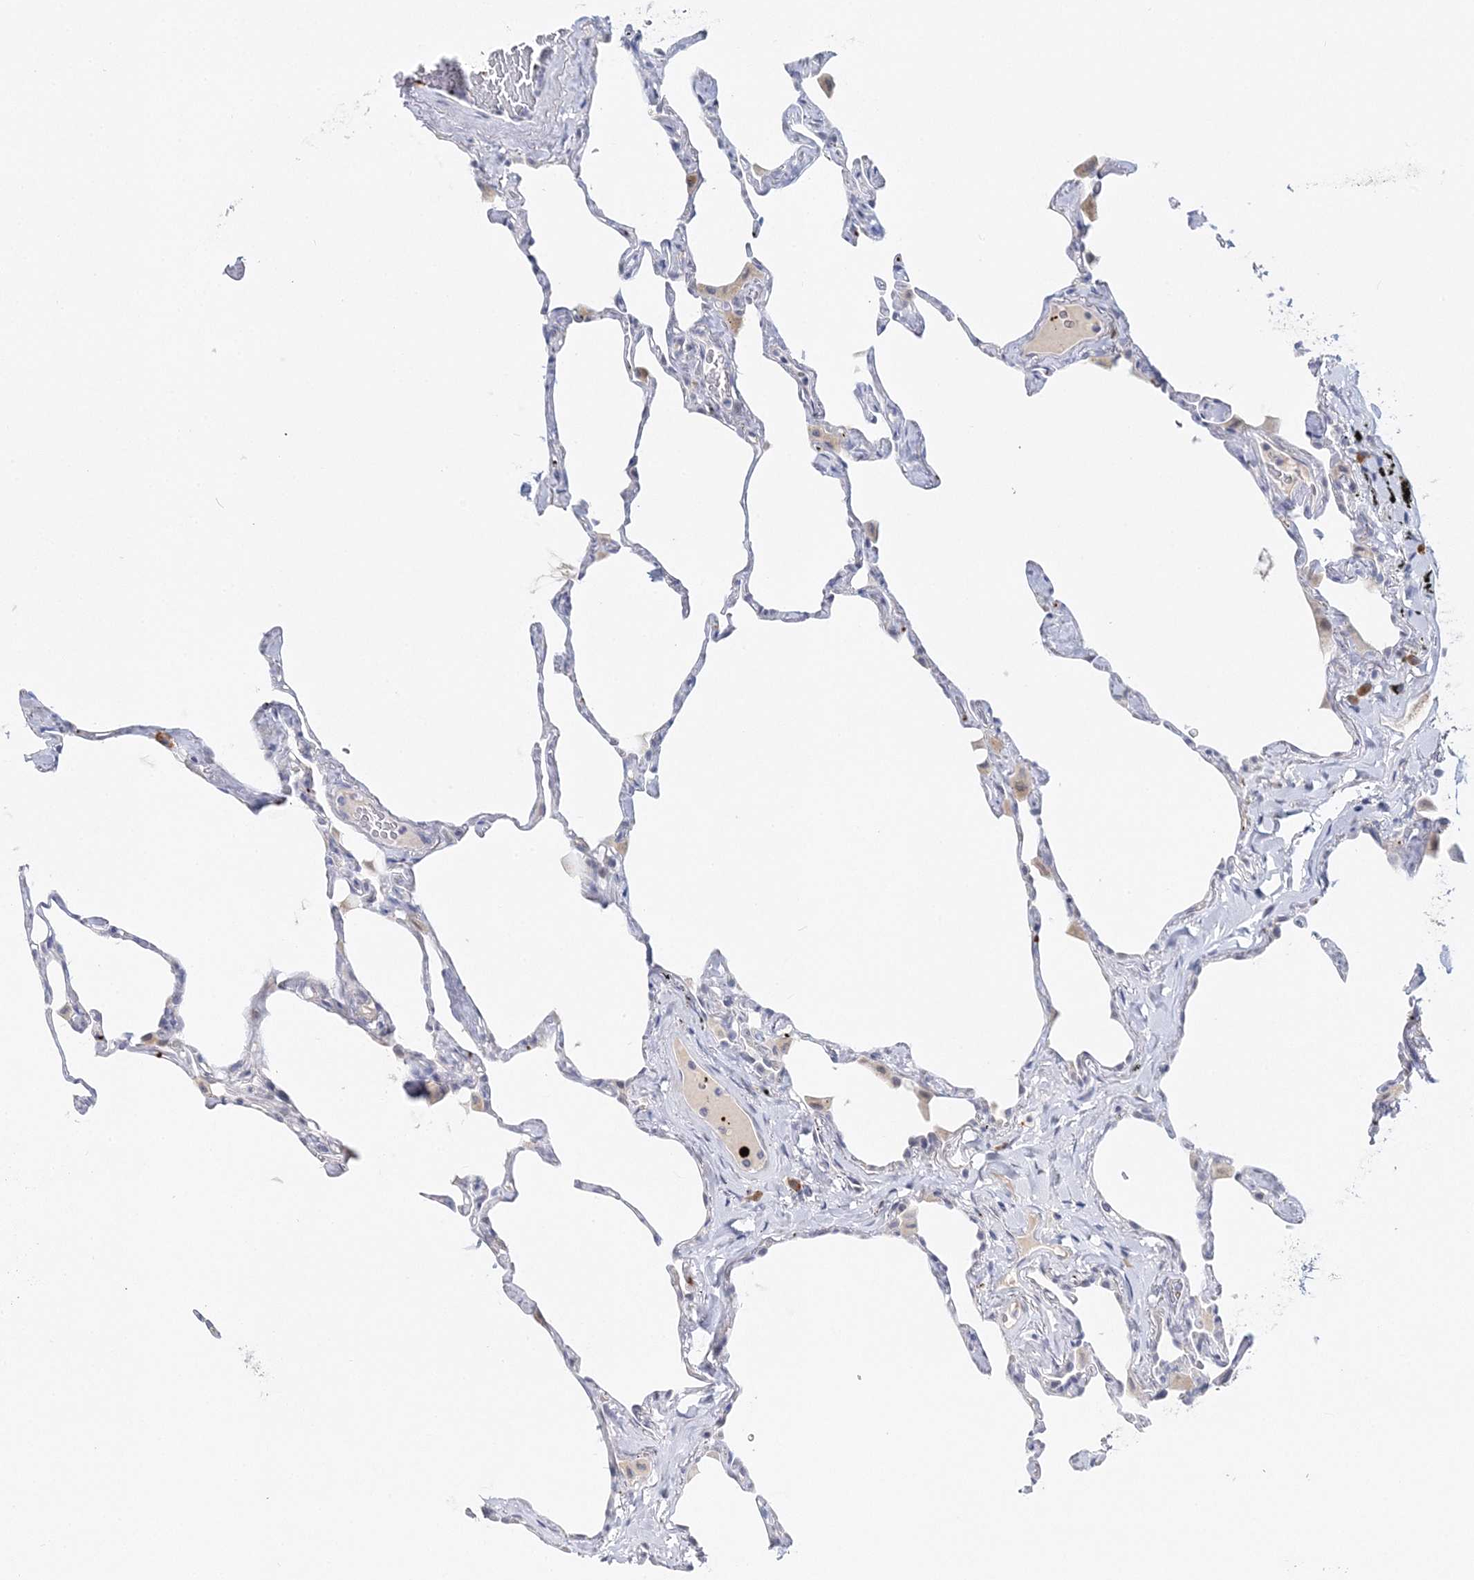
{"staining": {"intensity": "negative", "quantity": "none", "location": "none"}, "tissue": "lung", "cell_type": "Alveolar cells", "image_type": "normal", "snomed": [{"axis": "morphology", "description": "Normal tissue, NOS"}, {"axis": "topography", "description": "Lung"}], "caption": "Human lung stained for a protein using immunohistochemistry demonstrates no expression in alveolar cells.", "gene": "MYOZ2", "patient": {"sex": "male", "age": 65}}